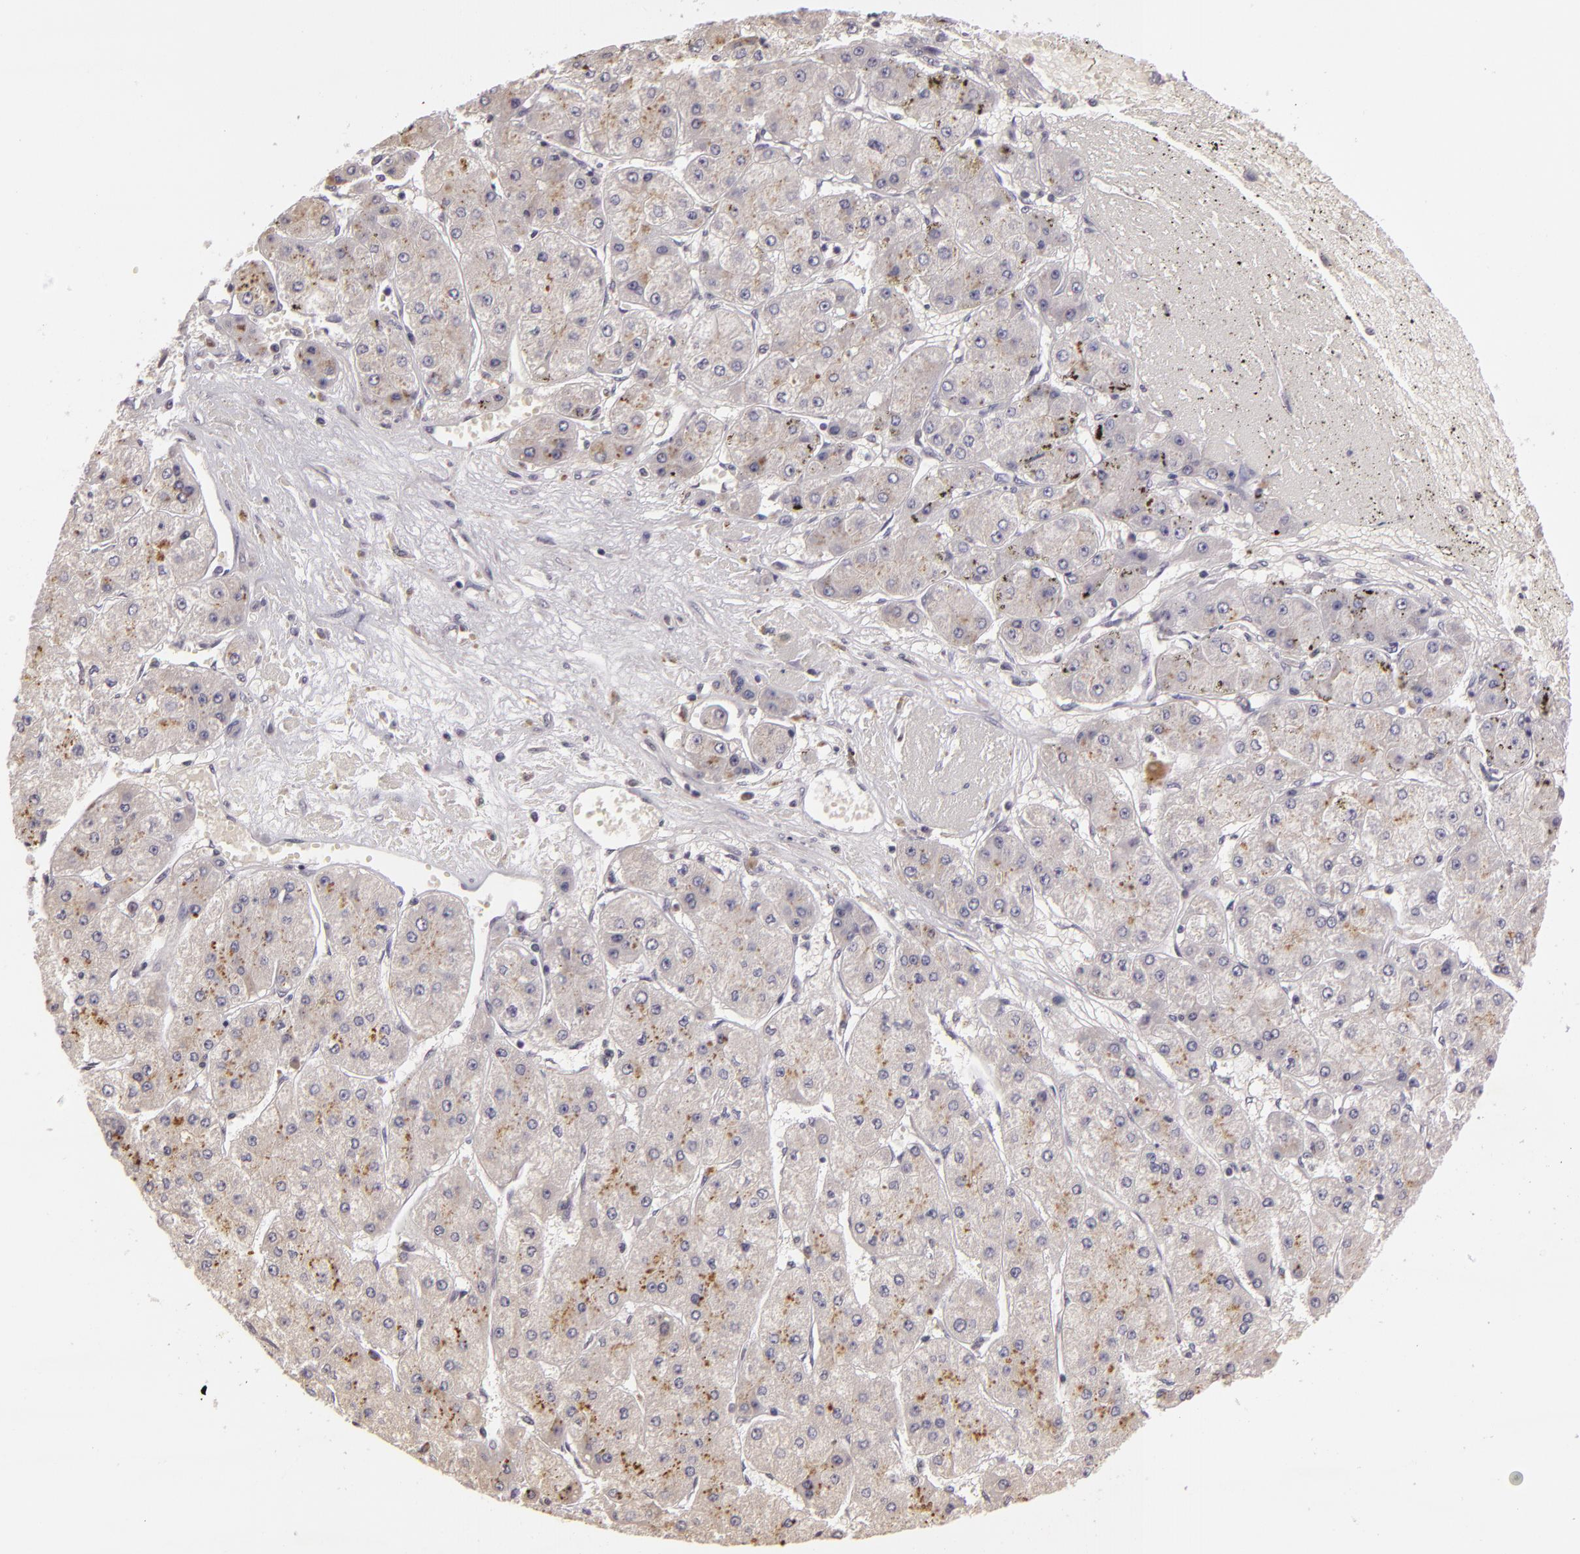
{"staining": {"intensity": "negative", "quantity": "none", "location": "none"}, "tissue": "liver cancer", "cell_type": "Tumor cells", "image_type": "cancer", "snomed": [{"axis": "morphology", "description": "Carcinoma, Hepatocellular, NOS"}, {"axis": "topography", "description": "Liver"}], "caption": "Immunohistochemistry photomicrograph of neoplastic tissue: liver hepatocellular carcinoma stained with DAB exhibits no significant protein positivity in tumor cells. (DAB (3,3'-diaminobenzidine) immunohistochemistry (IHC) with hematoxylin counter stain).", "gene": "MUC1", "patient": {"sex": "female", "age": 52}}